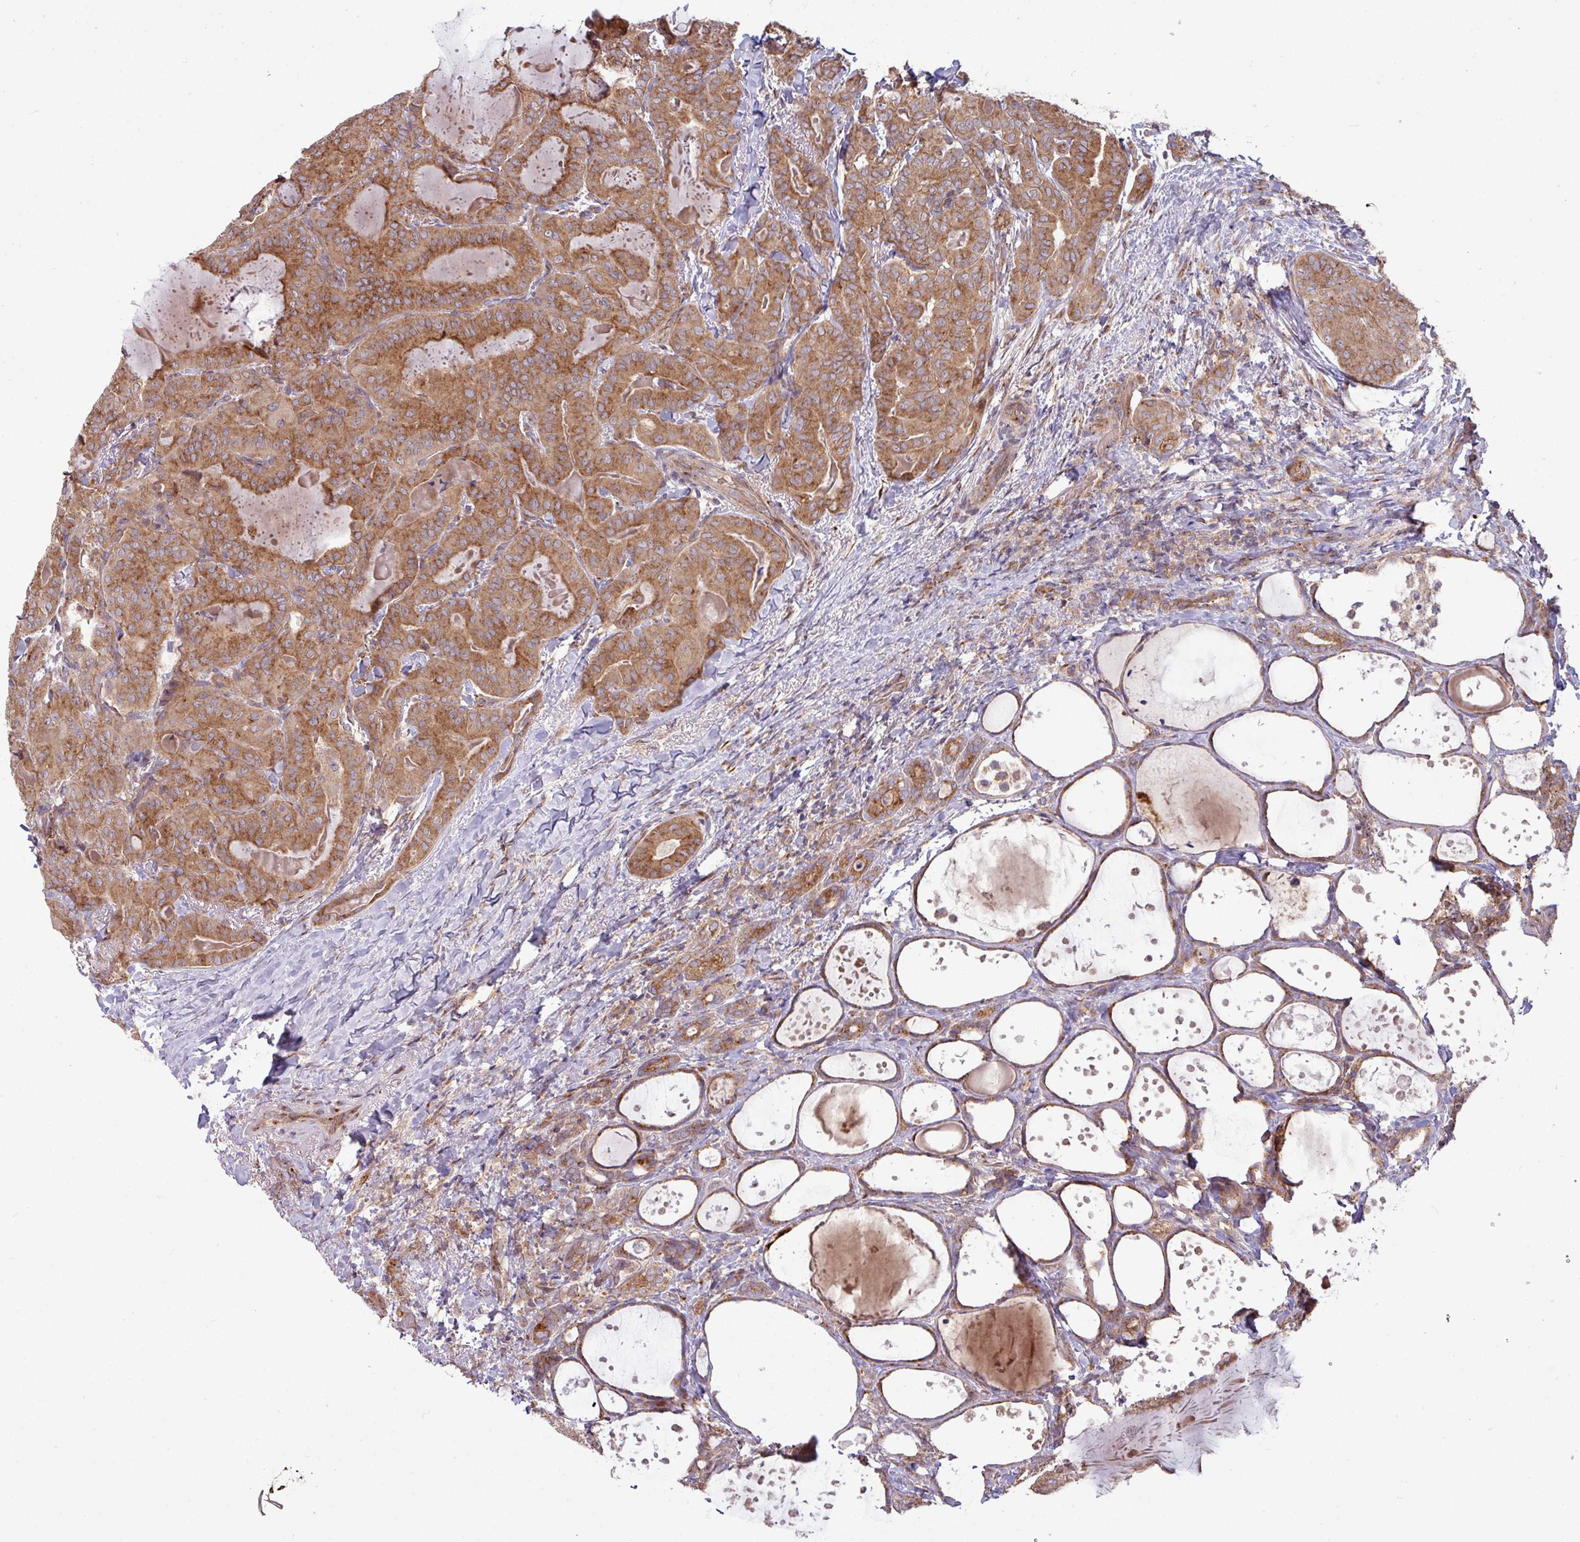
{"staining": {"intensity": "moderate", "quantity": ">75%", "location": "cytoplasmic/membranous"}, "tissue": "thyroid cancer", "cell_type": "Tumor cells", "image_type": "cancer", "snomed": [{"axis": "morphology", "description": "Papillary adenocarcinoma, NOS"}, {"axis": "topography", "description": "Thyroid gland"}], "caption": "The histopathology image displays a brown stain indicating the presence of a protein in the cytoplasmic/membranous of tumor cells in thyroid papillary adenocarcinoma.", "gene": "LSM12", "patient": {"sex": "female", "age": 68}}